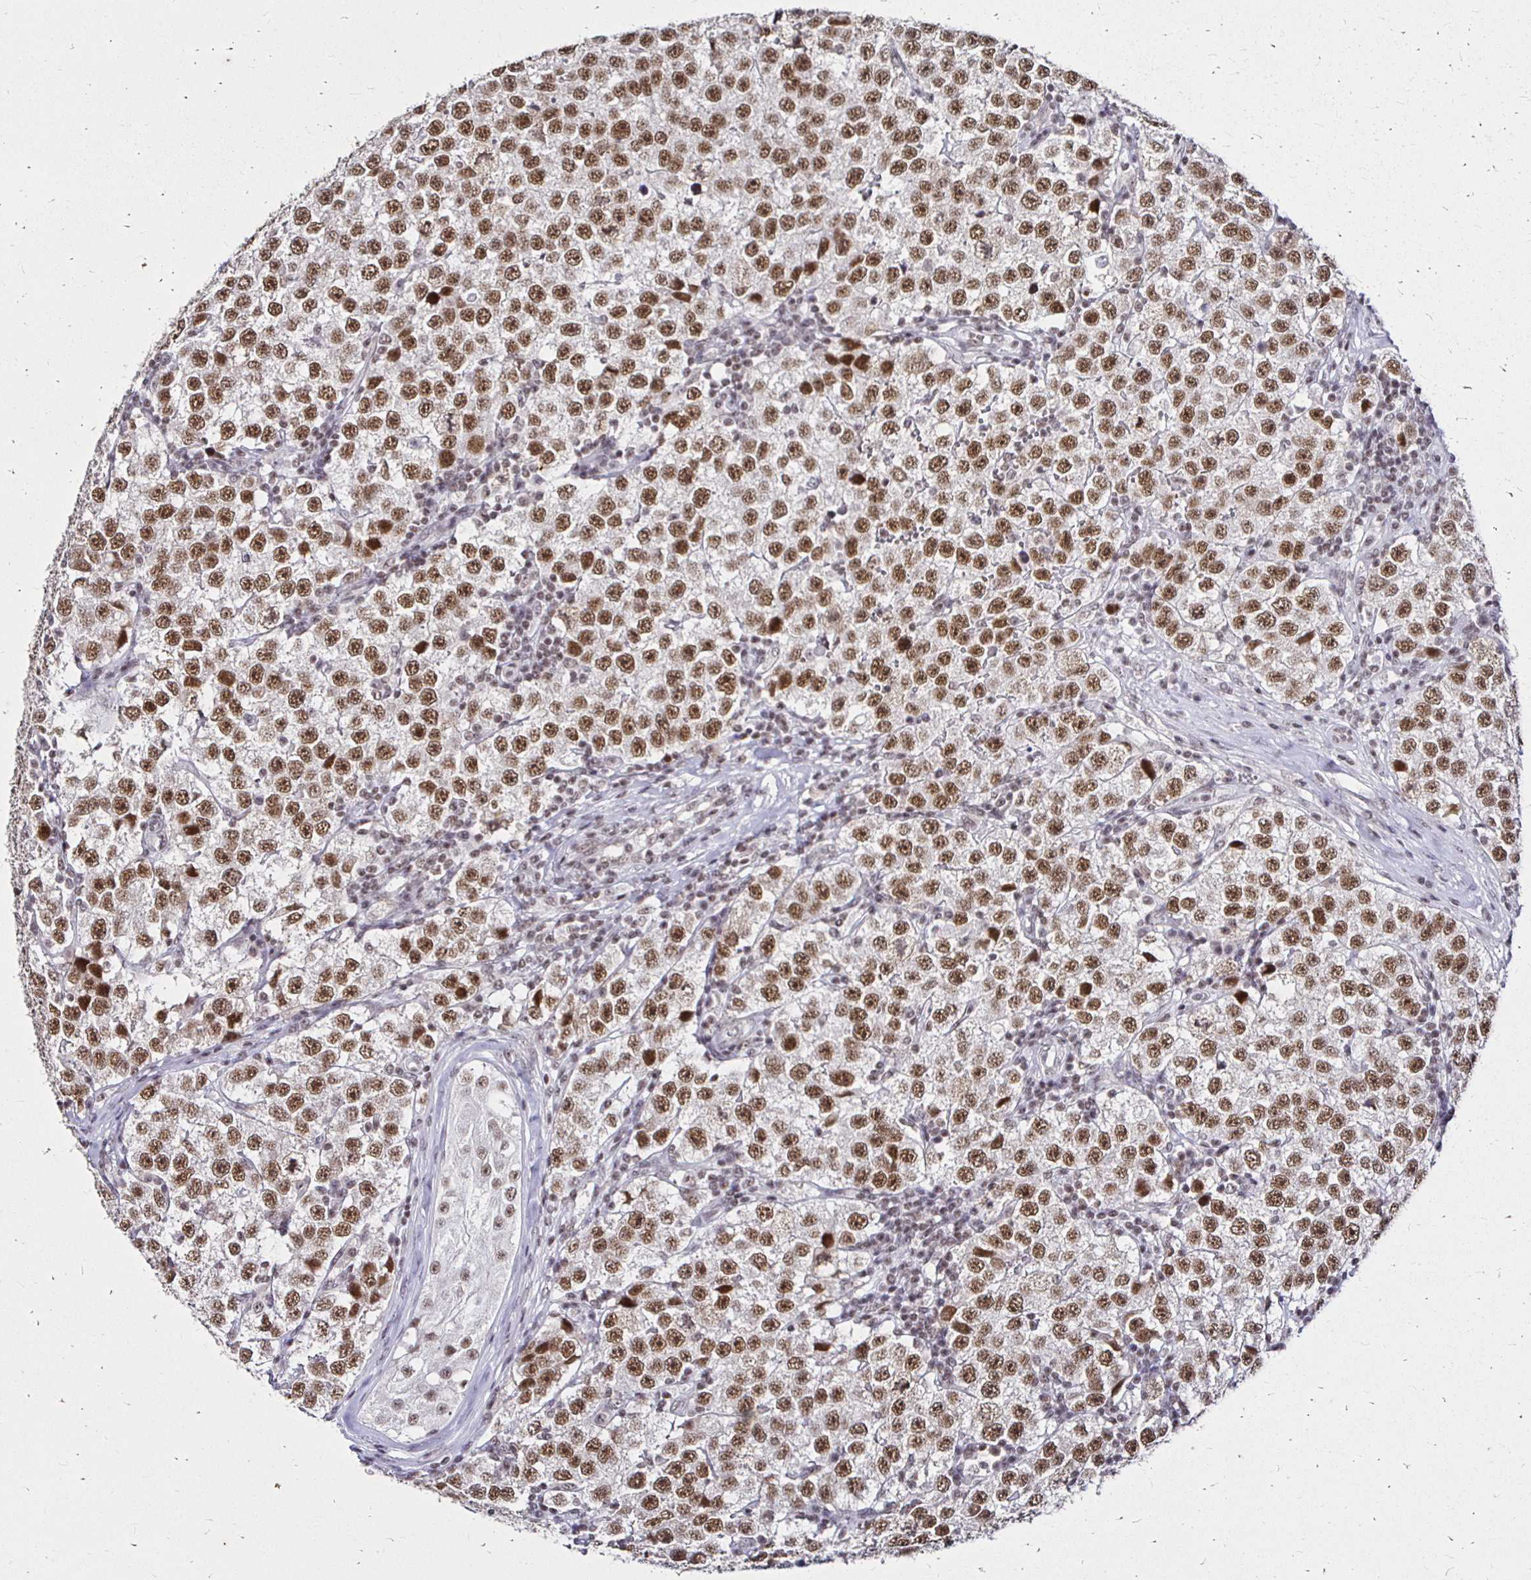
{"staining": {"intensity": "moderate", "quantity": ">75%", "location": "nuclear"}, "tissue": "testis cancer", "cell_type": "Tumor cells", "image_type": "cancer", "snomed": [{"axis": "morphology", "description": "Seminoma, NOS"}, {"axis": "topography", "description": "Testis"}], "caption": "Immunohistochemical staining of seminoma (testis) shows medium levels of moderate nuclear positivity in about >75% of tumor cells.", "gene": "SIN3A", "patient": {"sex": "male", "age": 34}}